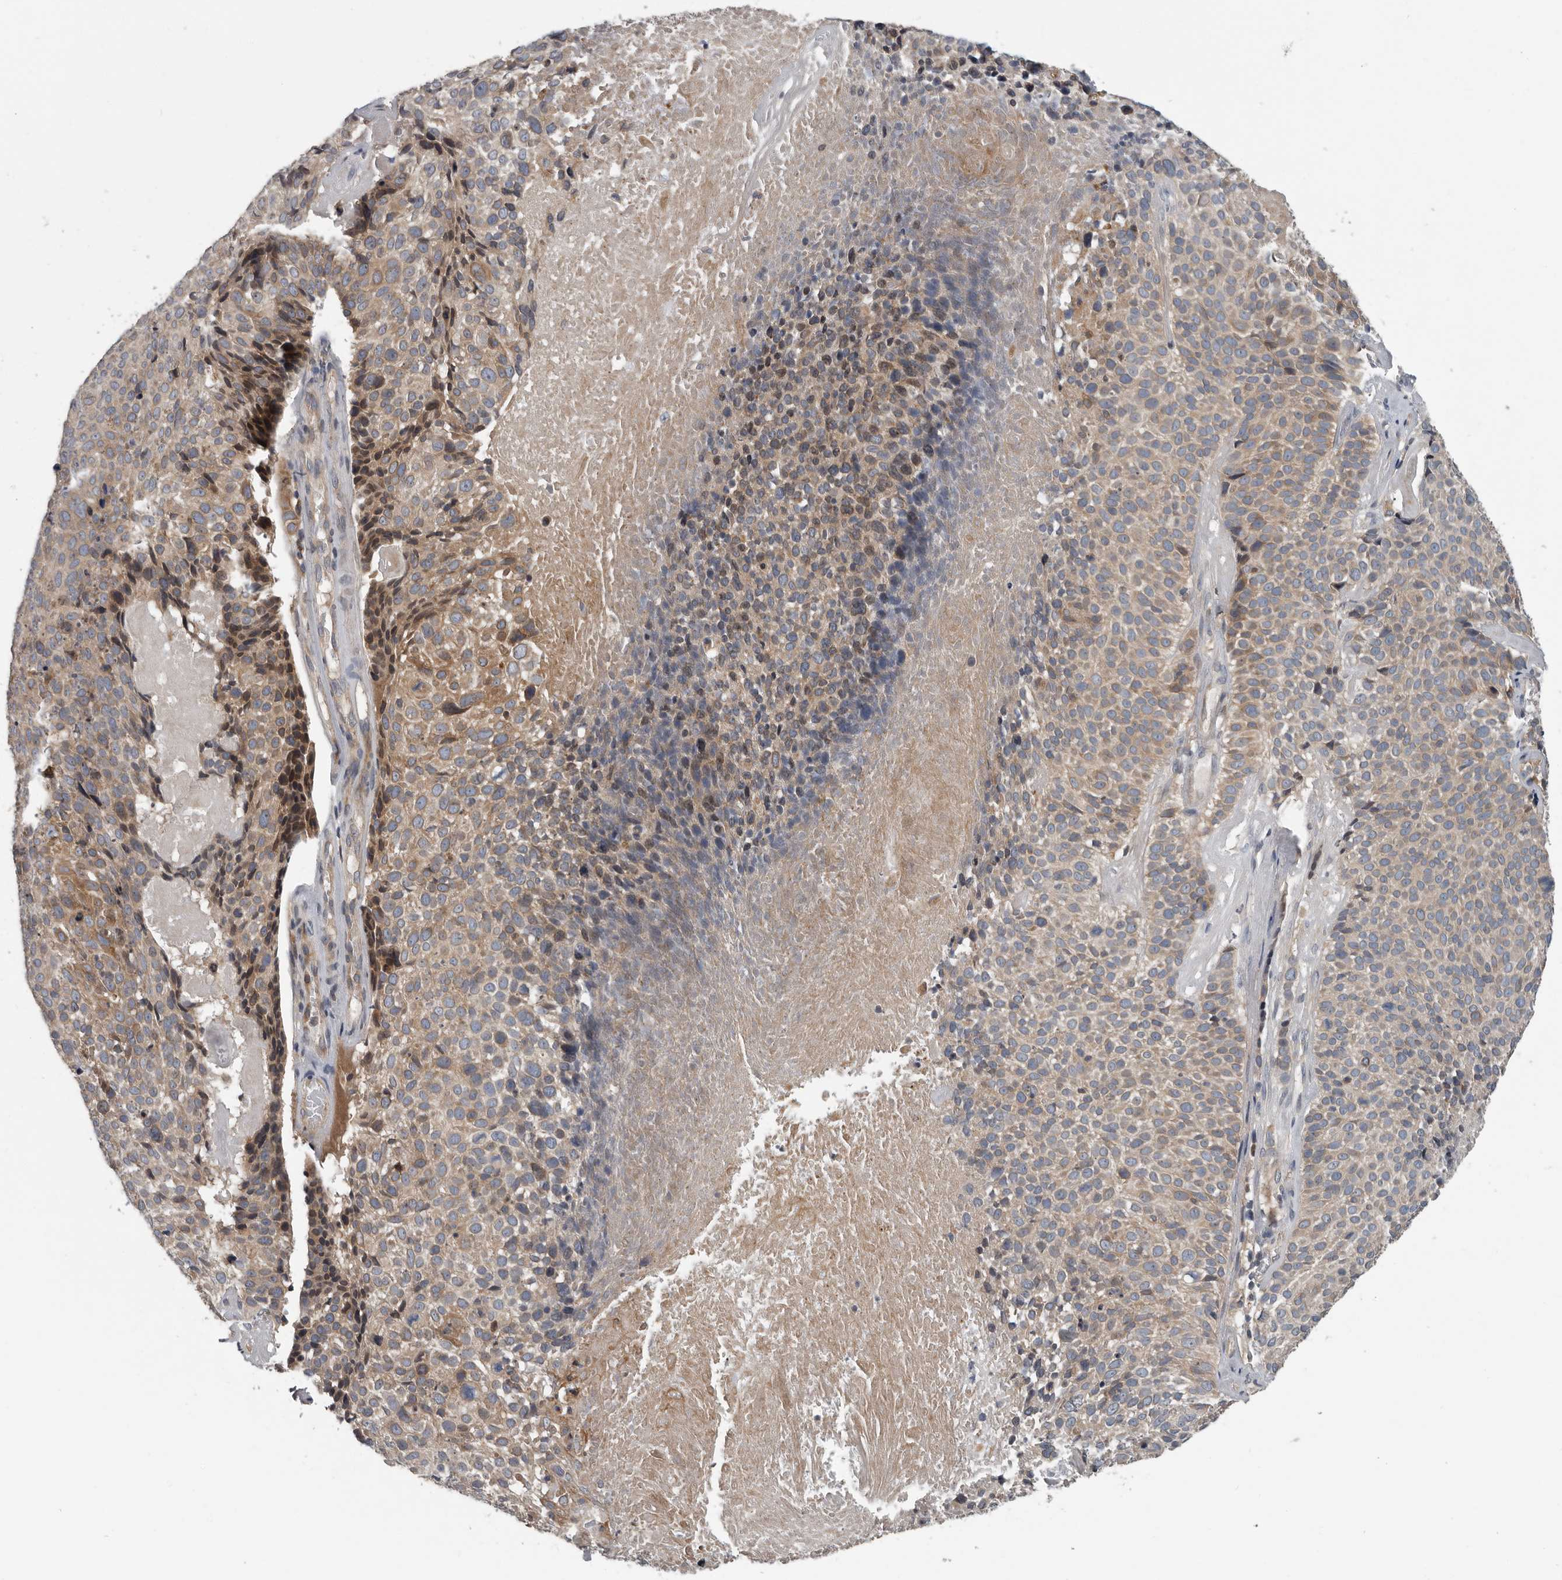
{"staining": {"intensity": "moderate", "quantity": ">75%", "location": "cytoplasmic/membranous"}, "tissue": "cervical cancer", "cell_type": "Tumor cells", "image_type": "cancer", "snomed": [{"axis": "morphology", "description": "Squamous cell carcinoma, NOS"}, {"axis": "topography", "description": "Cervix"}], "caption": "Immunohistochemical staining of cervical squamous cell carcinoma exhibits medium levels of moderate cytoplasmic/membranous protein positivity in approximately >75% of tumor cells.", "gene": "TMEM199", "patient": {"sex": "female", "age": 74}}